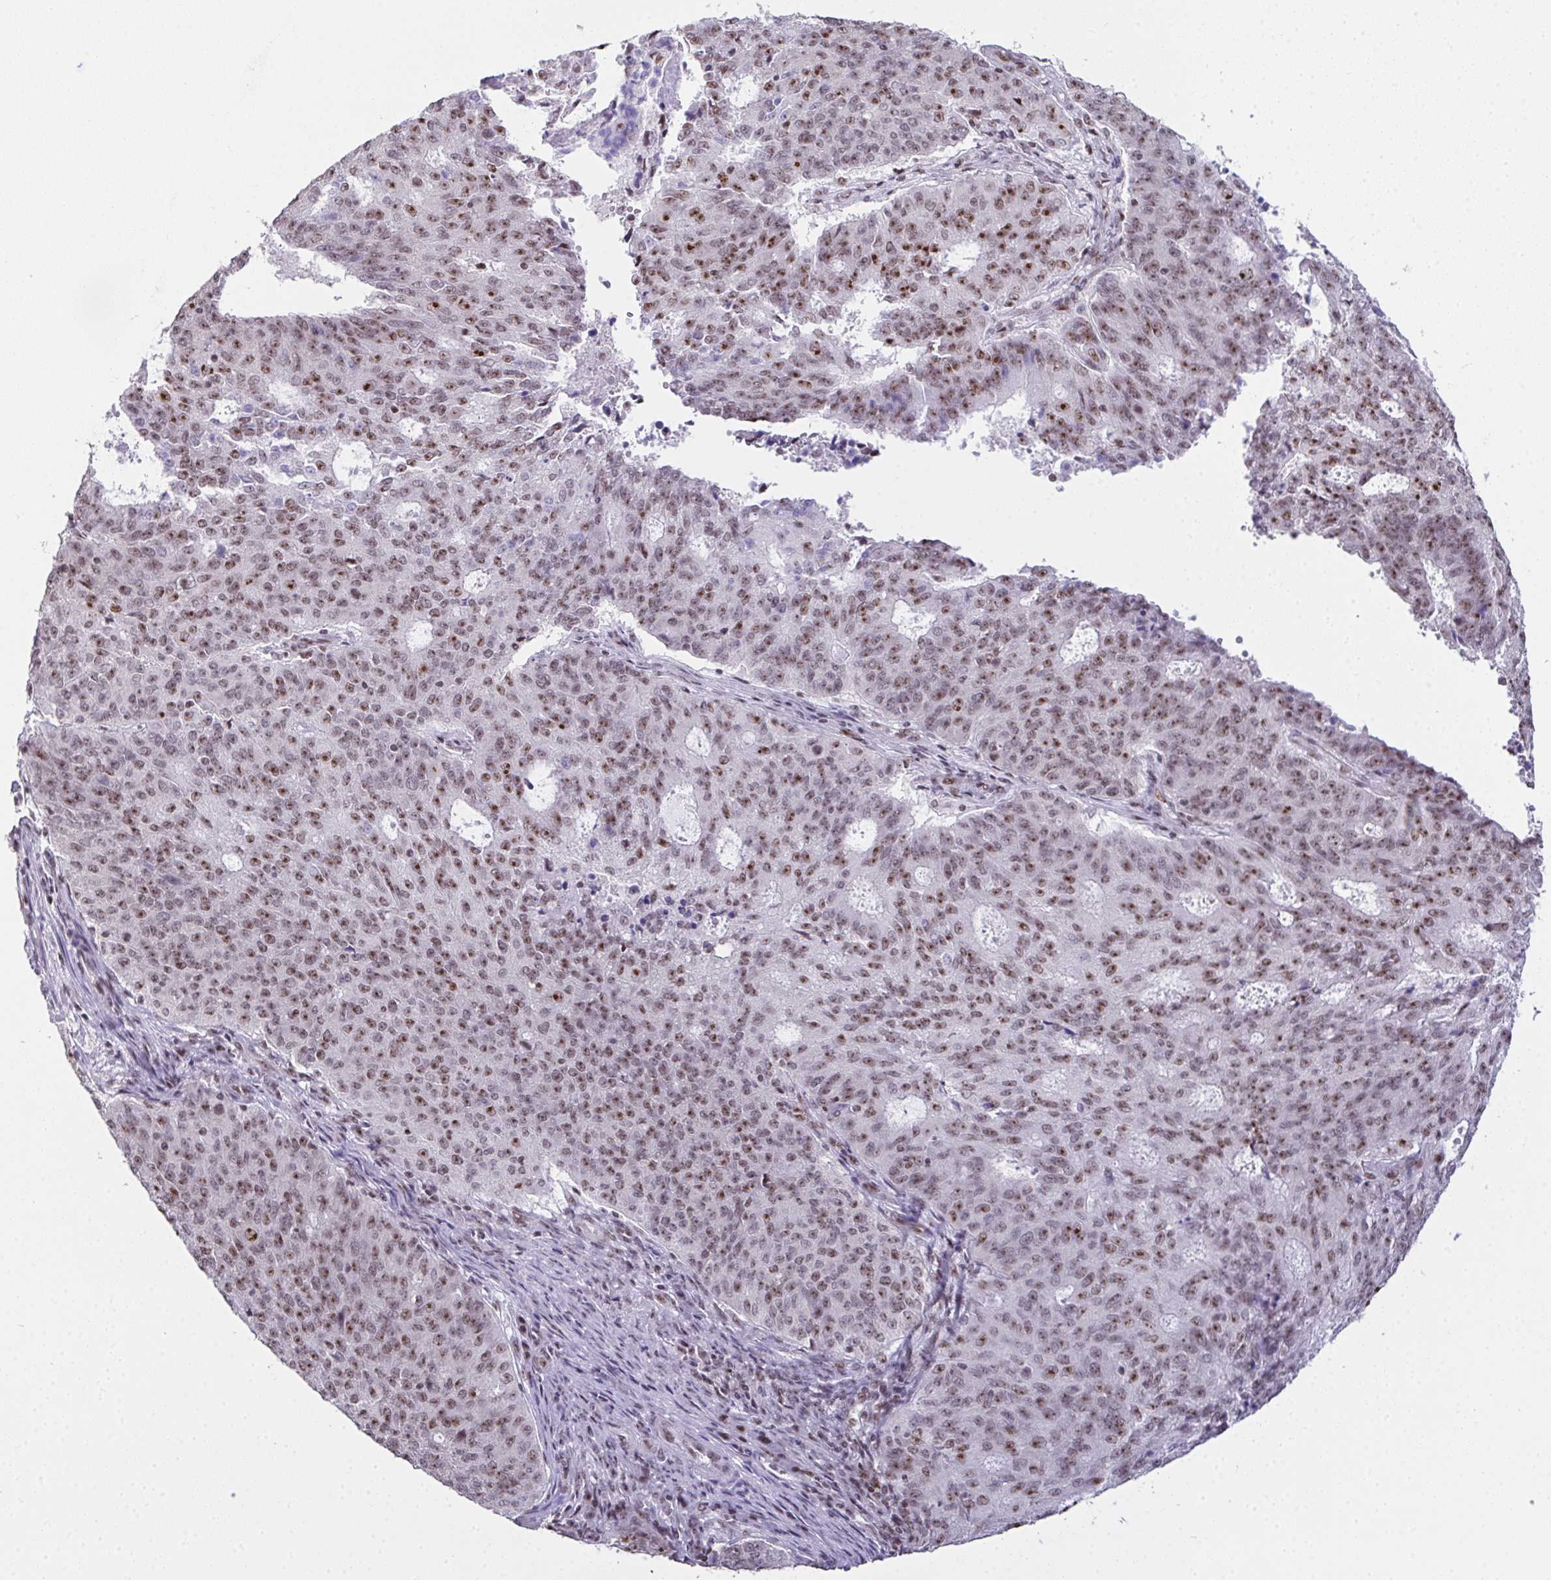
{"staining": {"intensity": "moderate", "quantity": ">75%", "location": "nuclear"}, "tissue": "endometrial cancer", "cell_type": "Tumor cells", "image_type": "cancer", "snomed": [{"axis": "morphology", "description": "Adenocarcinoma, NOS"}, {"axis": "topography", "description": "Endometrium"}], "caption": "Human endometrial cancer stained with a brown dye displays moderate nuclear positive staining in approximately >75% of tumor cells.", "gene": "ZNF800", "patient": {"sex": "female", "age": 82}}